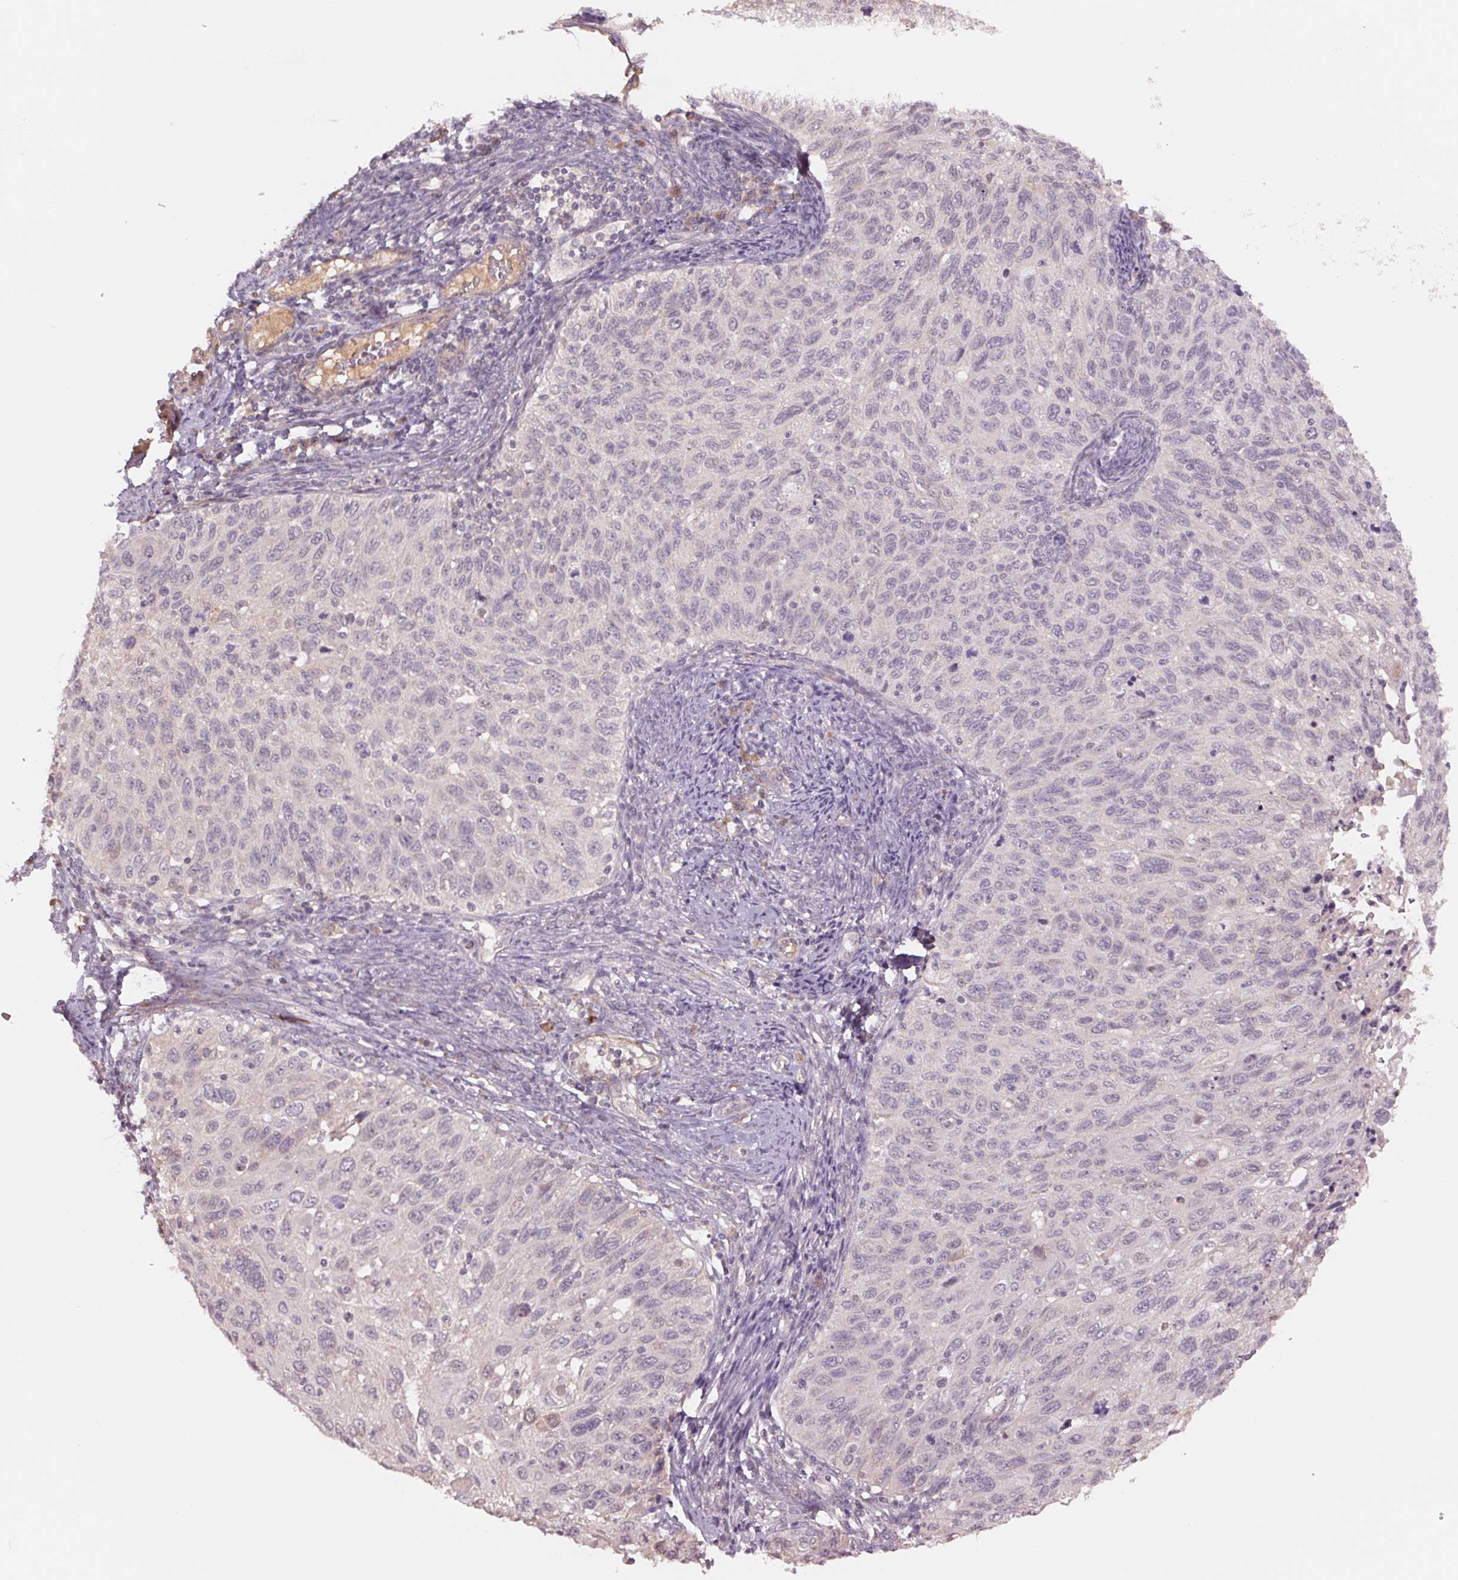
{"staining": {"intensity": "negative", "quantity": "none", "location": "none"}, "tissue": "cervical cancer", "cell_type": "Tumor cells", "image_type": "cancer", "snomed": [{"axis": "morphology", "description": "Squamous cell carcinoma, NOS"}, {"axis": "topography", "description": "Cervix"}], "caption": "This is an immunohistochemistry image of human cervical cancer (squamous cell carcinoma). There is no positivity in tumor cells.", "gene": "PPIA", "patient": {"sex": "female", "age": 70}}